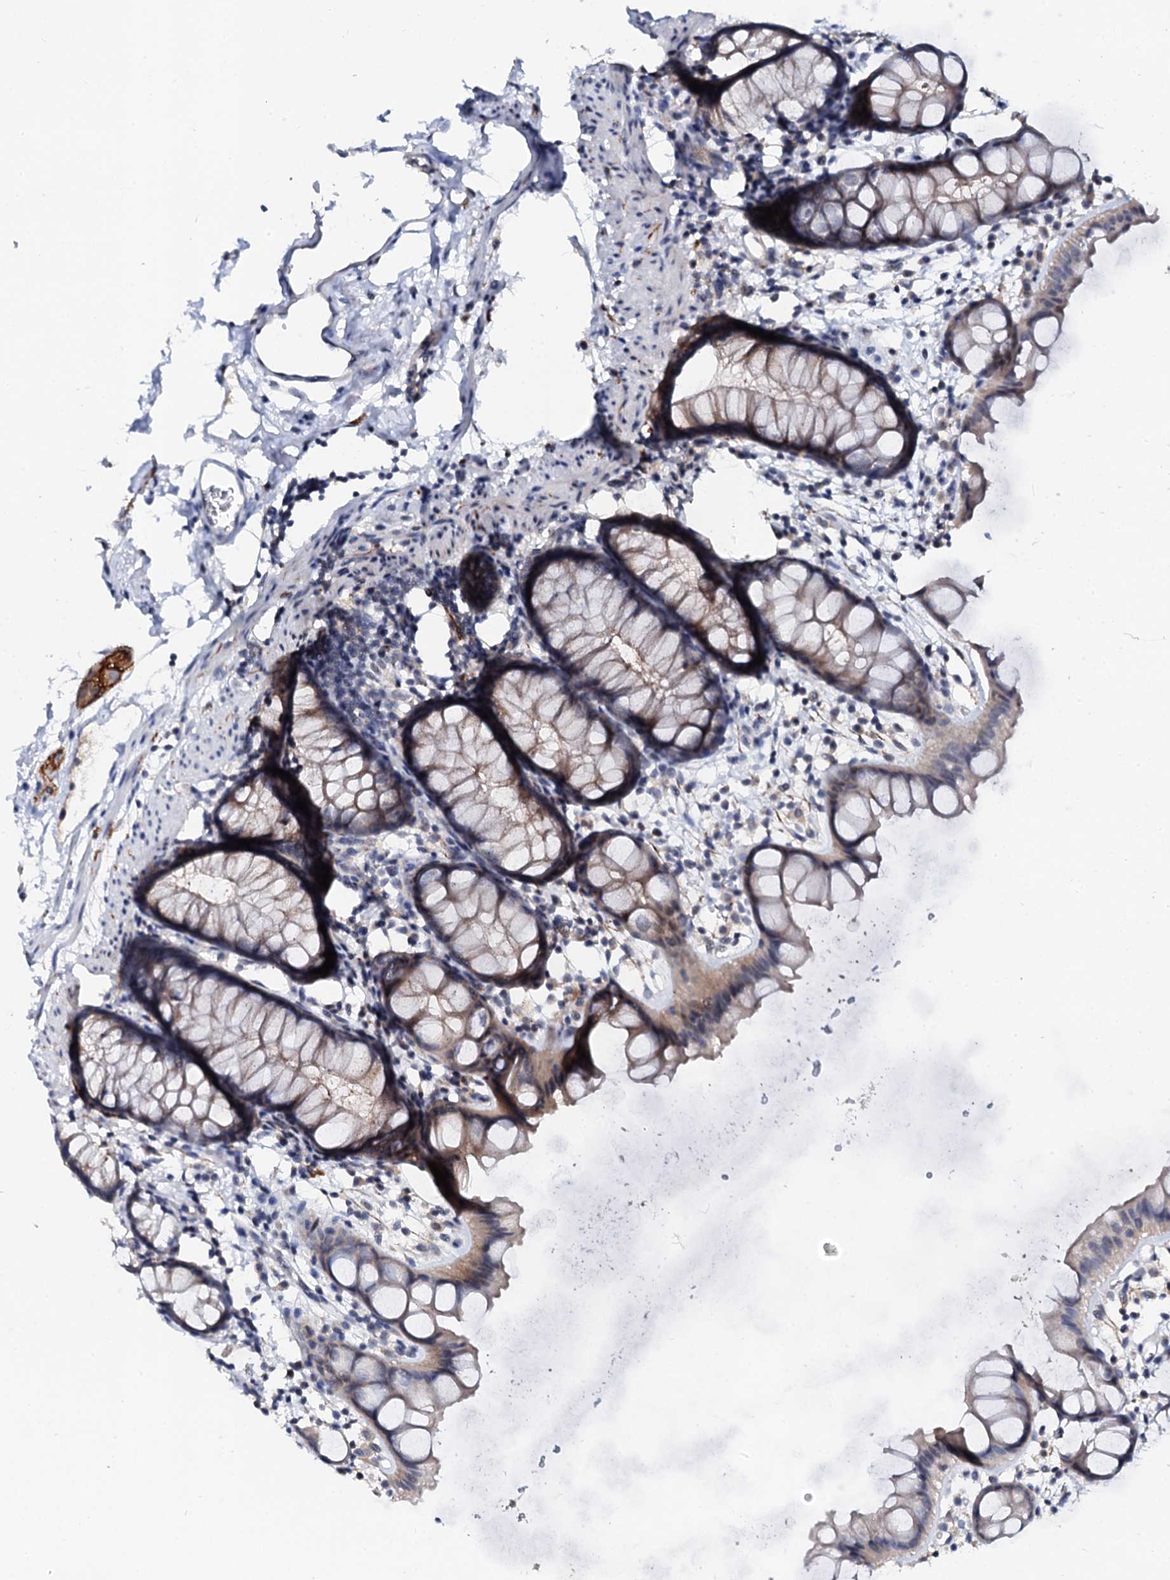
{"staining": {"intensity": "weak", "quantity": "25%-75%", "location": "cytoplasmic/membranous"}, "tissue": "rectum", "cell_type": "Glandular cells", "image_type": "normal", "snomed": [{"axis": "morphology", "description": "Normal tissue, NOS"}, {"axis": "topography", "description": "Rectum"}], "caption": "Immunohistochemistry (IHC) micrograph of unremarkable rectum stained for a protein (brown), which exhibits low levels of weak cytoplasmic/membranous positivity in approximately 25%-75% of glandular cells.", "gene": "NALF1", "patient": {"sex": "female", "age": 65}}